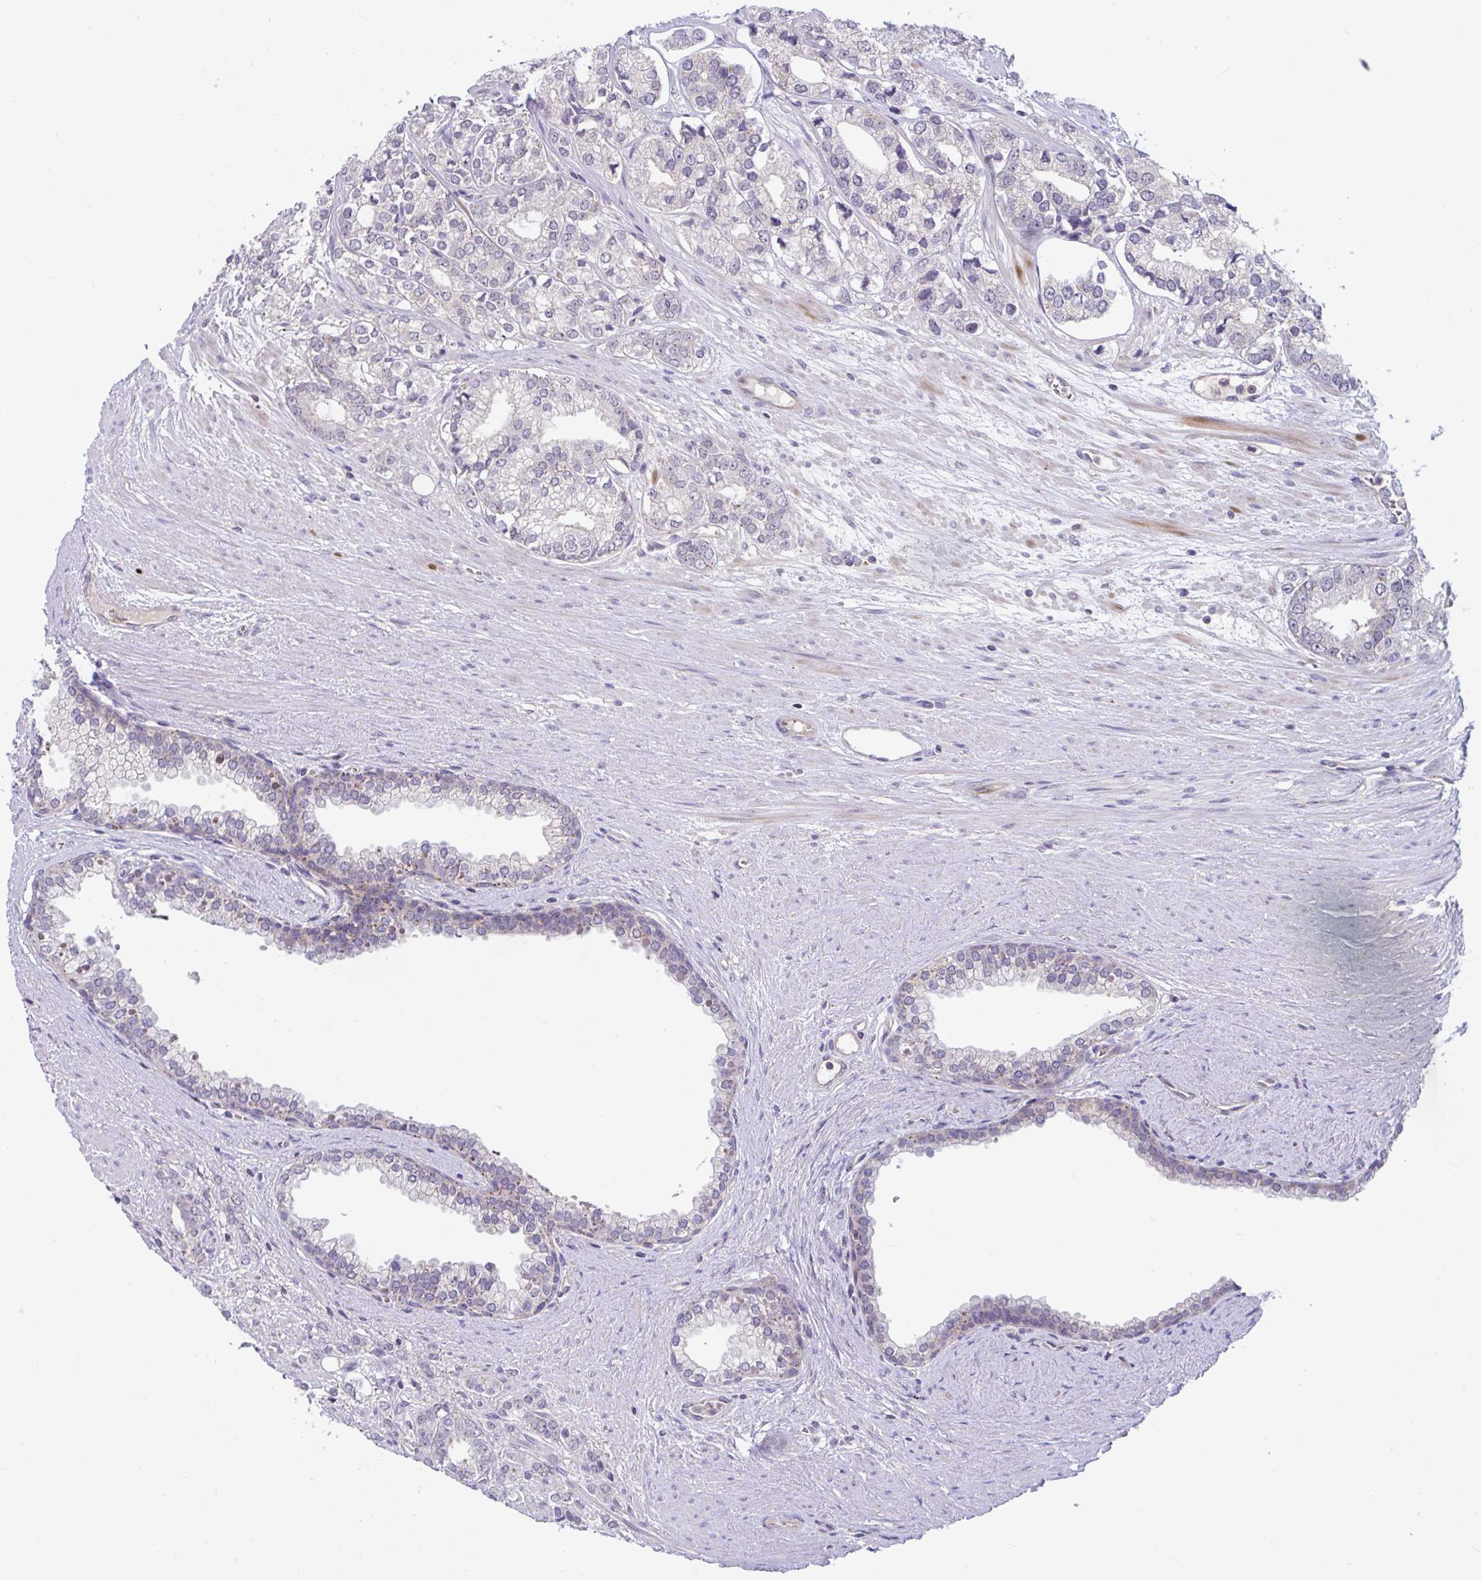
{"staining": {"intensity": "weak", "quantity": "<25%", "location": "cytoplasmic/membranous"}, "tissue": "prostate cancer", "cell_type": "Tumor cells", "image_type": "cancer", "snomed": [{"axis": "morphology", "description": "Adenocarcinoma, High grade"}, {"axis": "topography", "description": "Prostate"}], "caption": "Immunohistochemical staining of human prostate cancer (adenocarcinoma (high-grade)) shows no significant staining in tumor cells.", "gene": "IST1", "patient": {"sex": "male", "age": 58}}